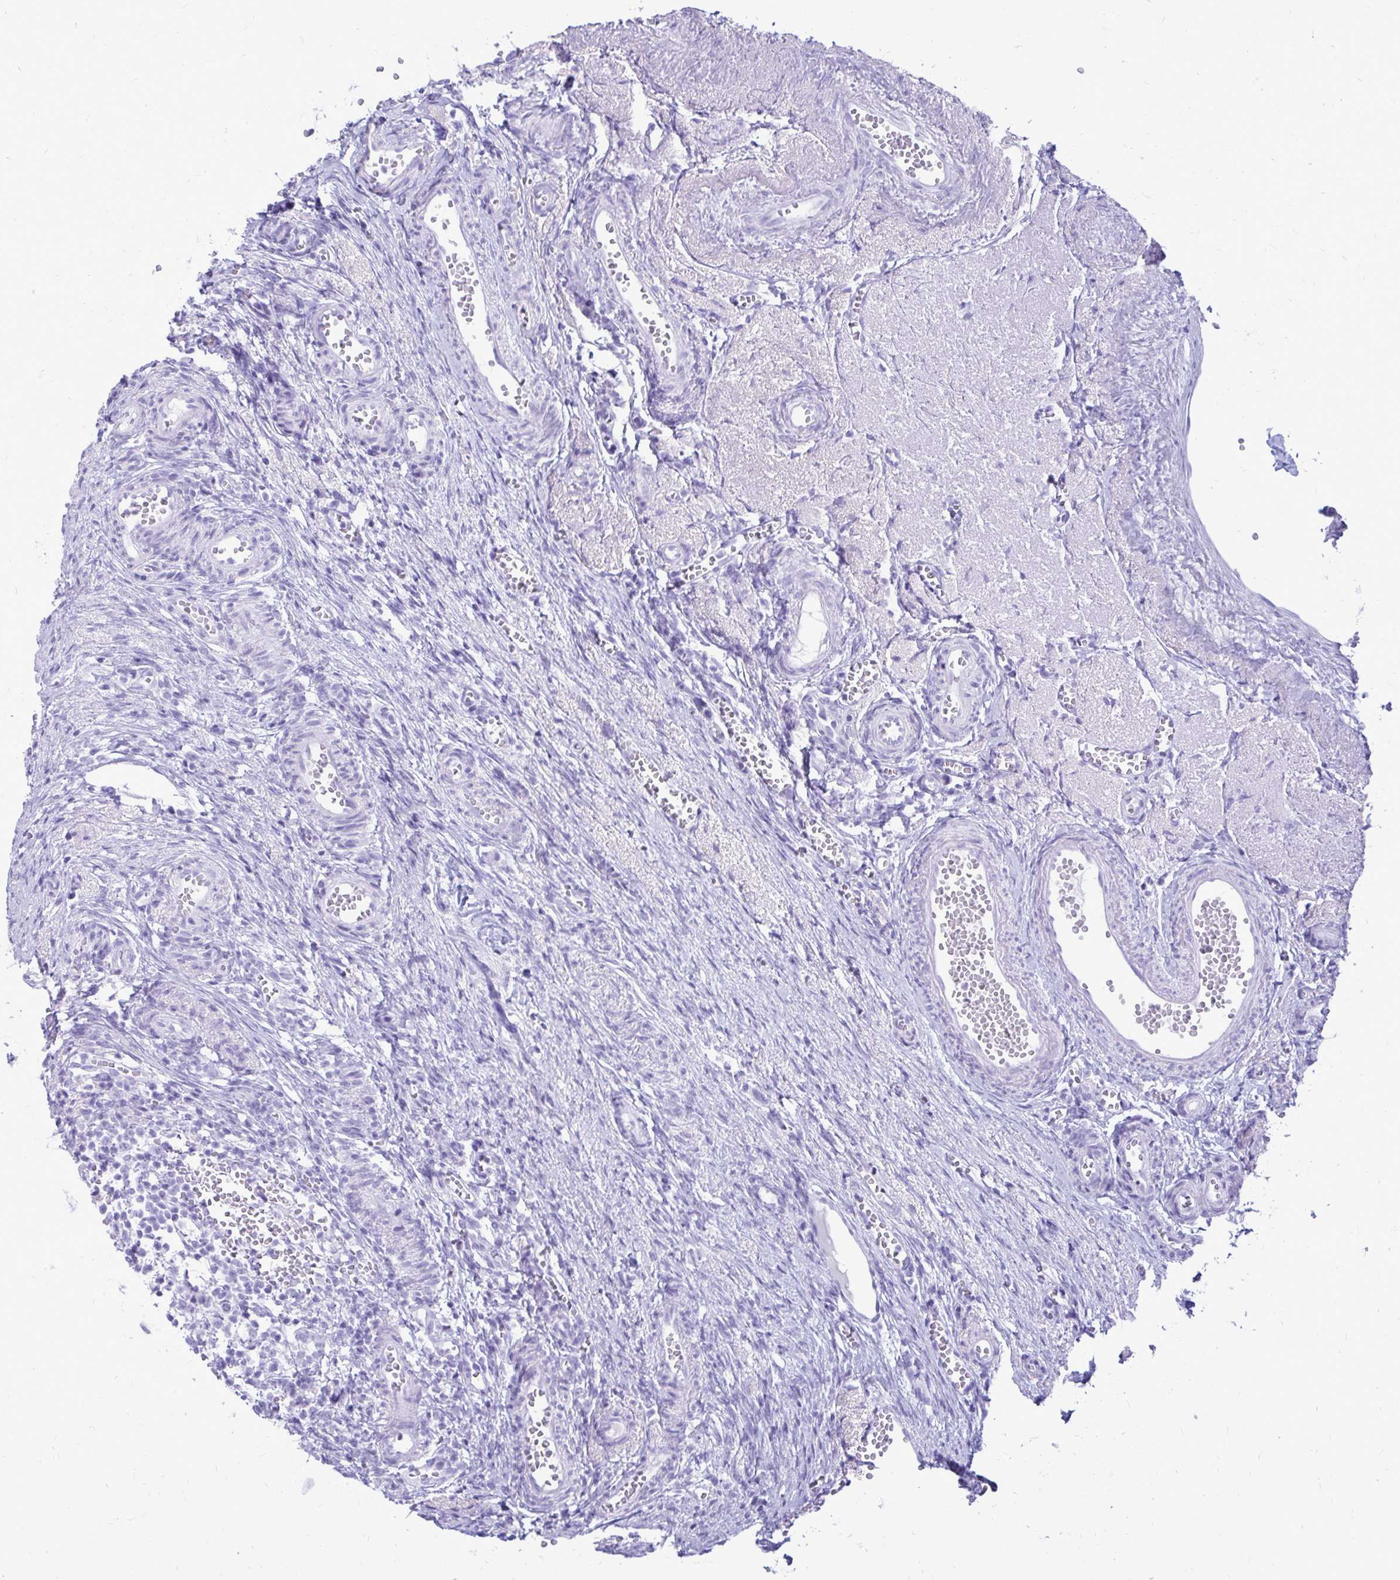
{"staining": {"intensity": "negative", "quantity": "none", "location": "none"}, "tissue": "ovary", "cell_type": "Ovarian stroma cells", "image_type": "normal", "snomed": [{"axis": "morphology", "description": "Normal tissue, NOS"}, {"axis": "topography", "description": "Ovary"}], "caption": "Immunohistochemistry micrograph of benign ovary: human ovary stained with DAB (3,3'-diaminobenzidine) exhibits no significant protein expression in ovarian stroma cells.", "gene": "OR10R2", "patient": {"sex": "female", "age": 41}}